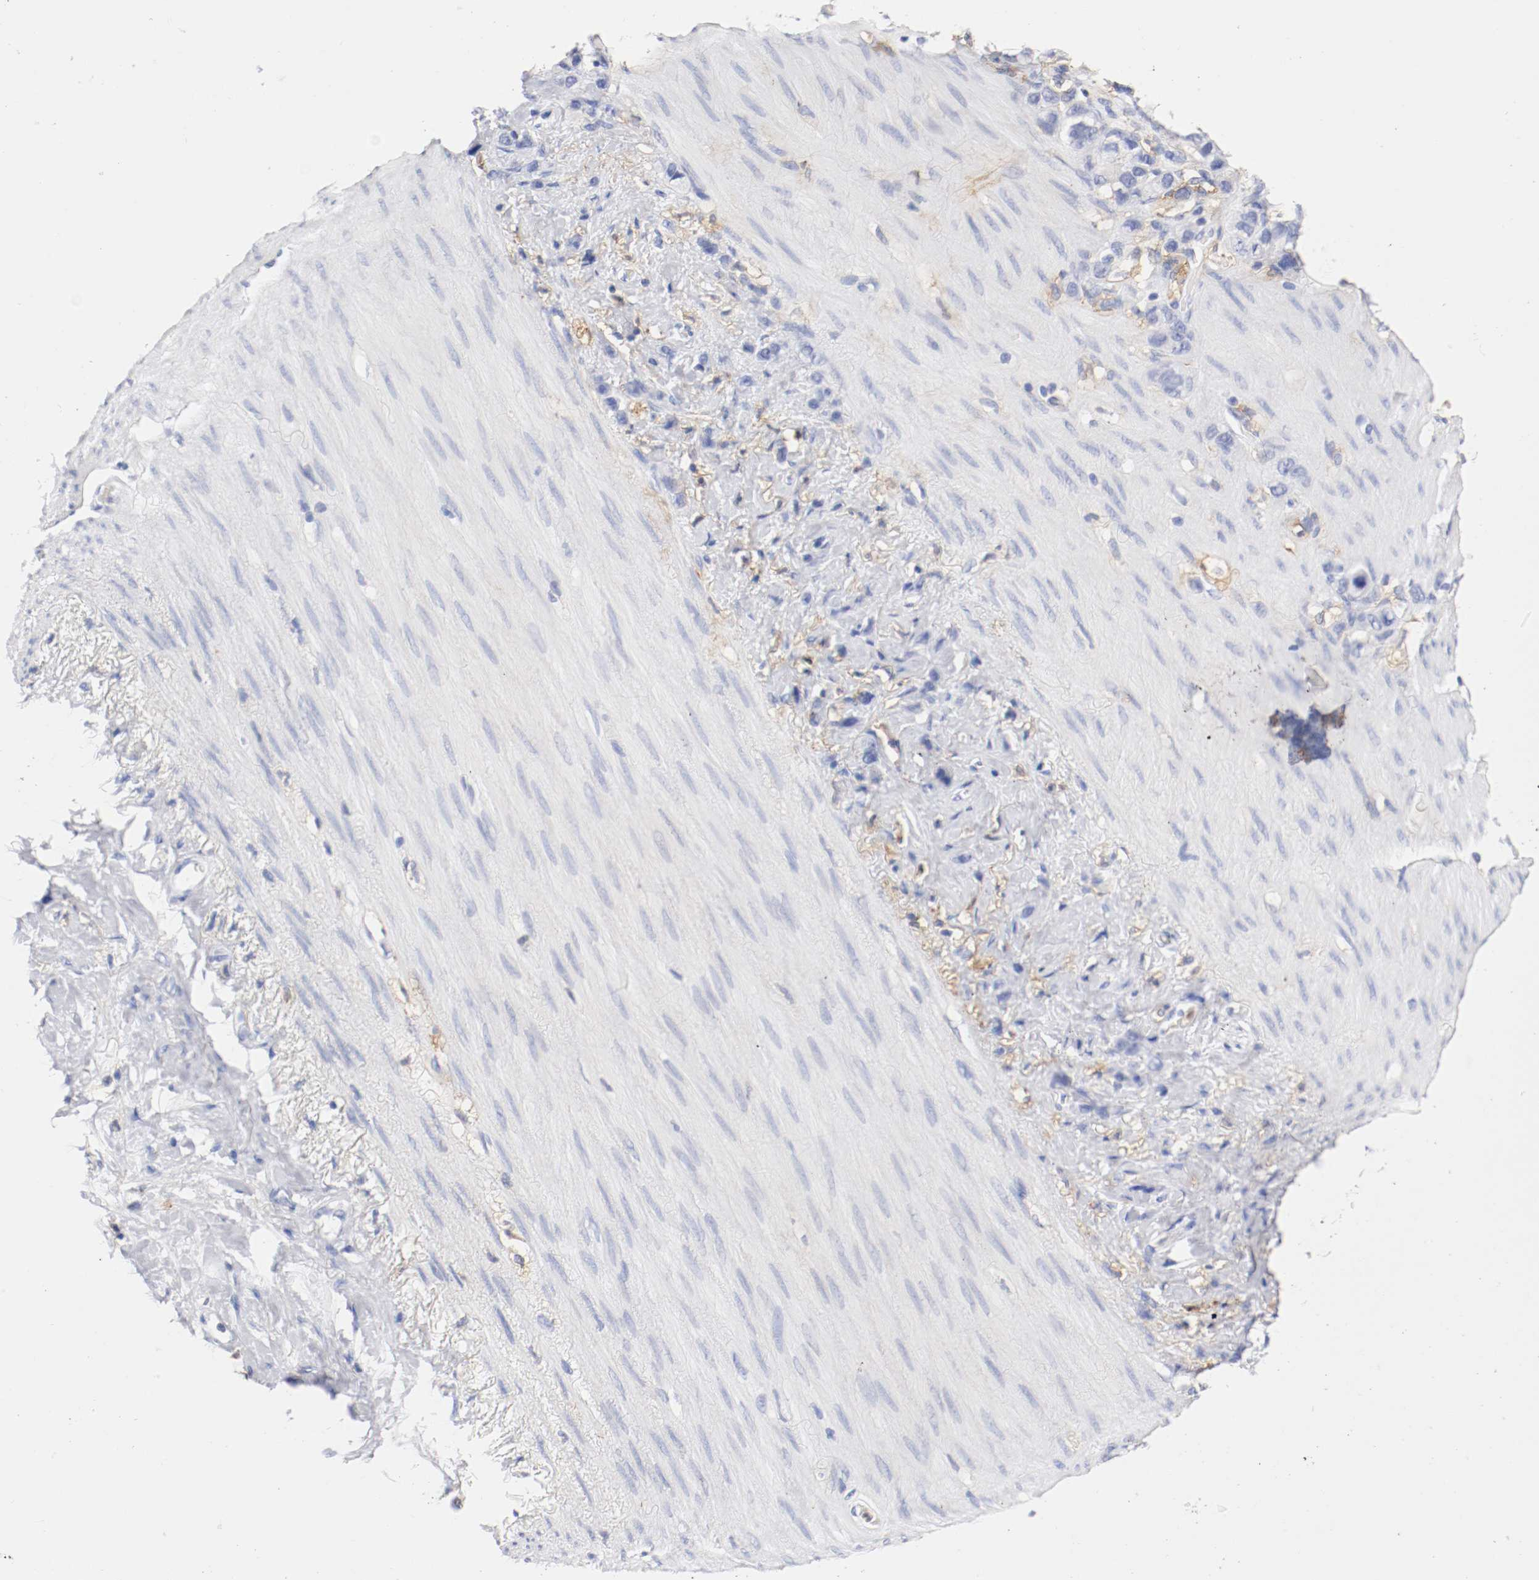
{"staining": {"intensity": "negative", "quantity": "none", "location": "none"}, "tissue": "stomach cancer", "cell_type": "Tumor cells", "image_type": "cancer", "snomed": [{"axis": "morphology", "description": "Normal tissue, NOS"}, {"axis": "morphology", "description": "Adenocarcinoma, NOS"}, {"axis": "morphology", "description": "Adenocarcinoma, High grade"}, {"axis": "topography", "description": "Stomach, upper"}, {"axis": "topography", "description": "Stomach"}], "caption": "High power microscopy micrograph of an immunohistochemistry (IHC) histopathology image of stomach cancer, revealing no significant positivity in tumor cells. (Stains: DAB immunohistochemistry with hematoxylin counter stain, Microscopy: brightfield microscopy at high magnification).", "gene": "ITGAX", "patient": {"sex": "female", "age": 65}}